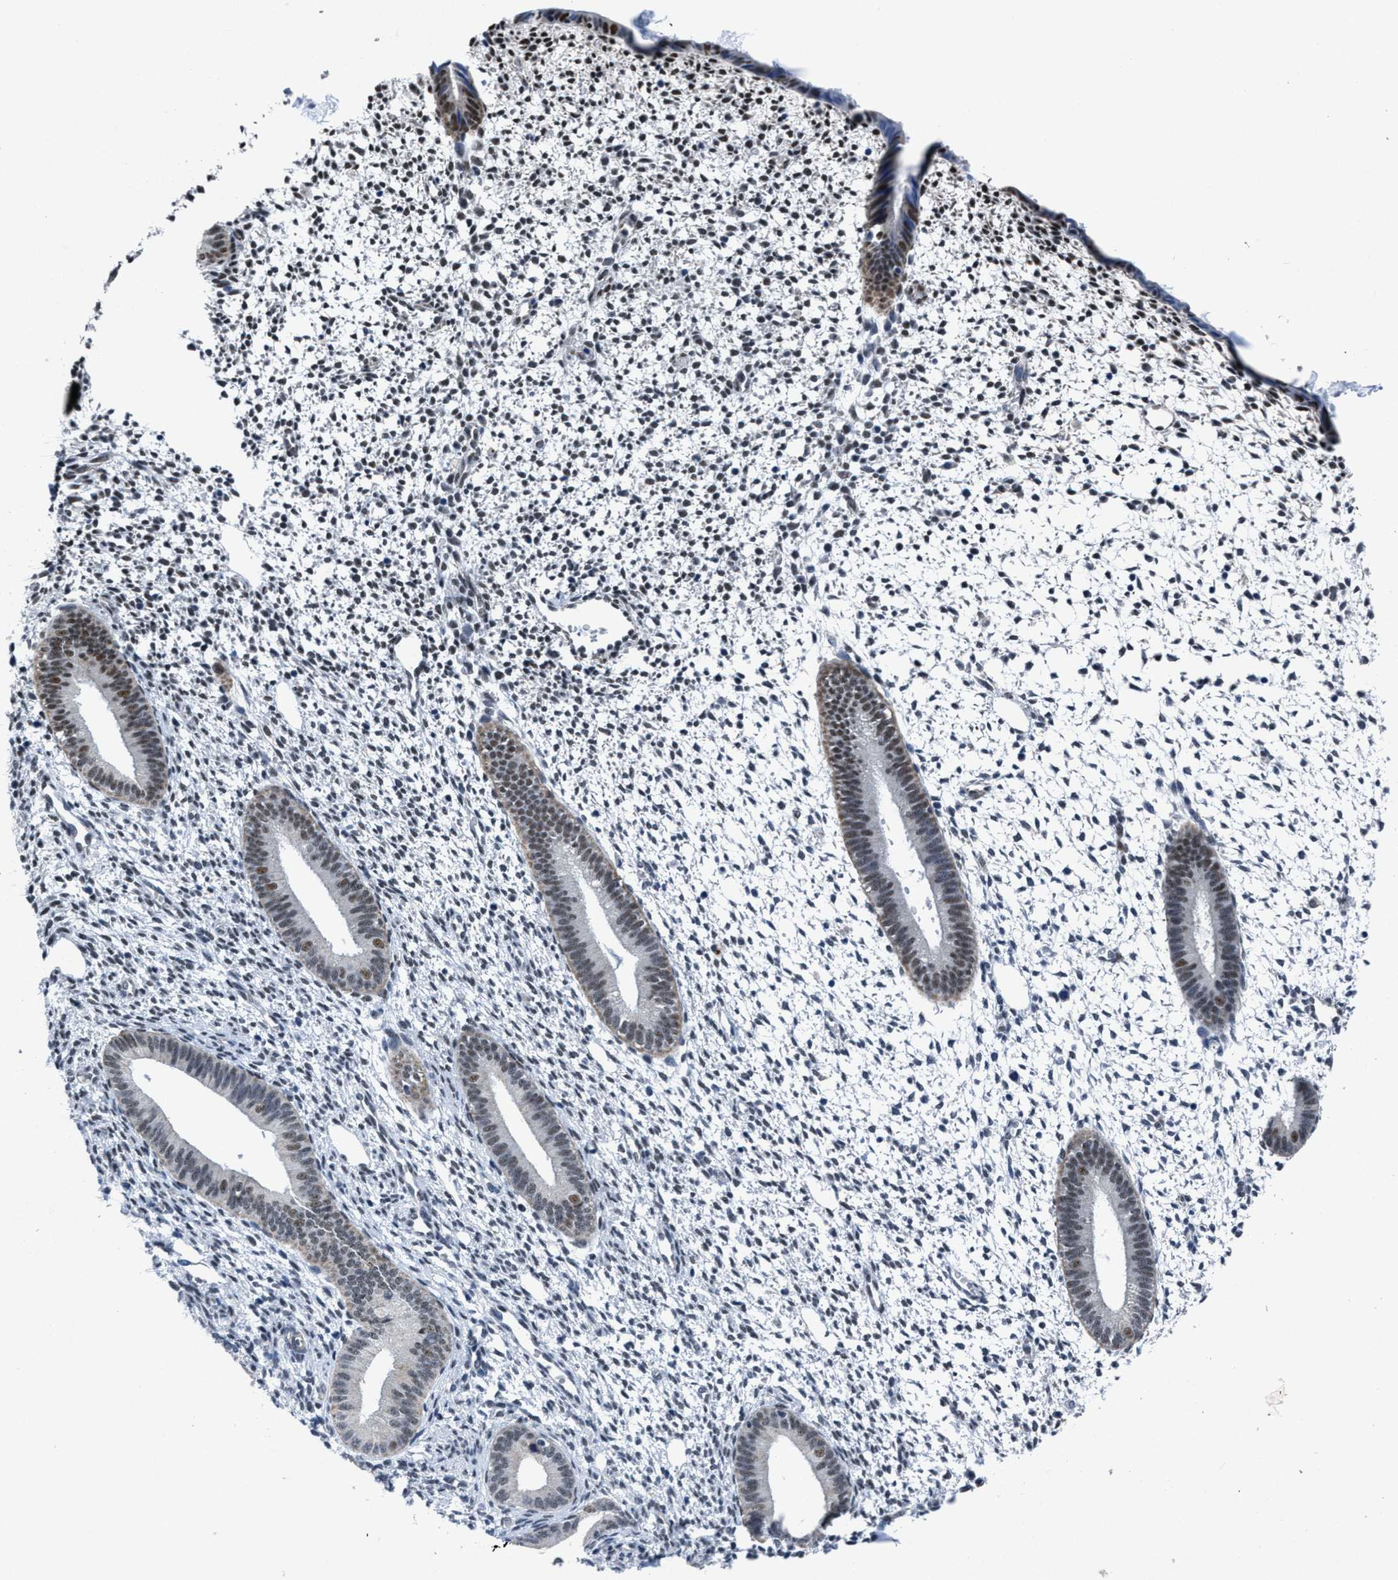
{"staining": {"intensity": "negative", "quantity": "none", "location": "none"}, "tissue": "endometrium", "cell_type": "Cells in endometrial stroma", "image_type": "normal", "snomed": [{"axis": "morphology", "description": "Normal tissue, NOS"}, {"axis": "topography", "description": "Endometrium"}], "caption": "Immunohistochemistry image of normal human endometrium stained for a protein (brown), which exhibits no positivity in cells in endometrial stroma.", "gene": "ID3", "patient": {"sex": "female", "age": 46}}